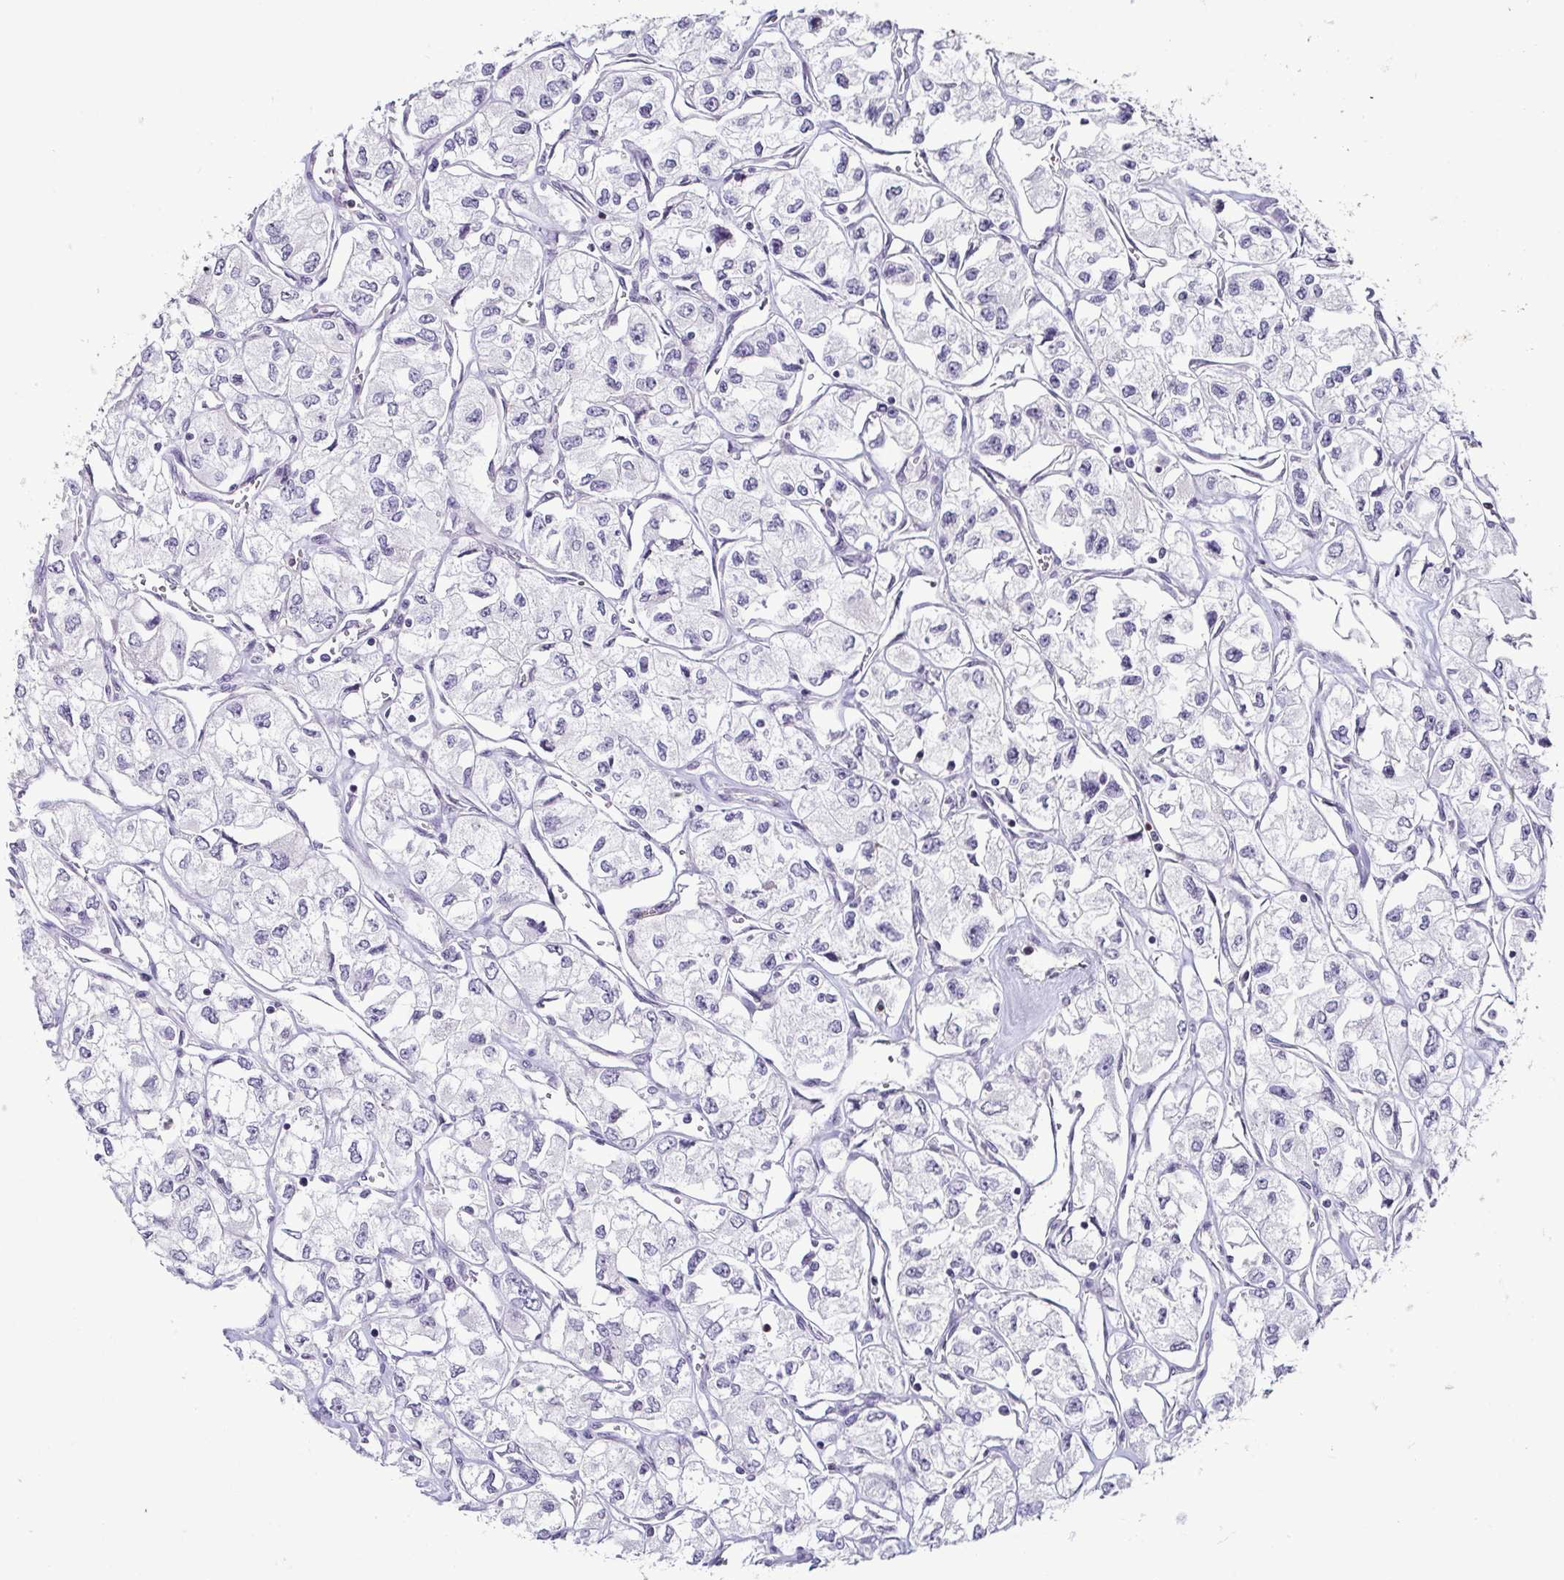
{"staining": {"intensity": "negative", "quantity": "none", "location": "none"}, "tissue": "renal cancer", "cell_type": "Tumor cells", "image_type": "cancer", "snomed": [{"axis": "morphology", "description": "Adenocarcinoma, NOS"}, {"axis": "topography", "description": "Kidney"}], "caption": "This is a micrograph of IHC staining of renal adenocarcinoma, which shows no staining in tumor cells.", "gene": "HOPX", "patient": {"sex": "female", "age": 59}}